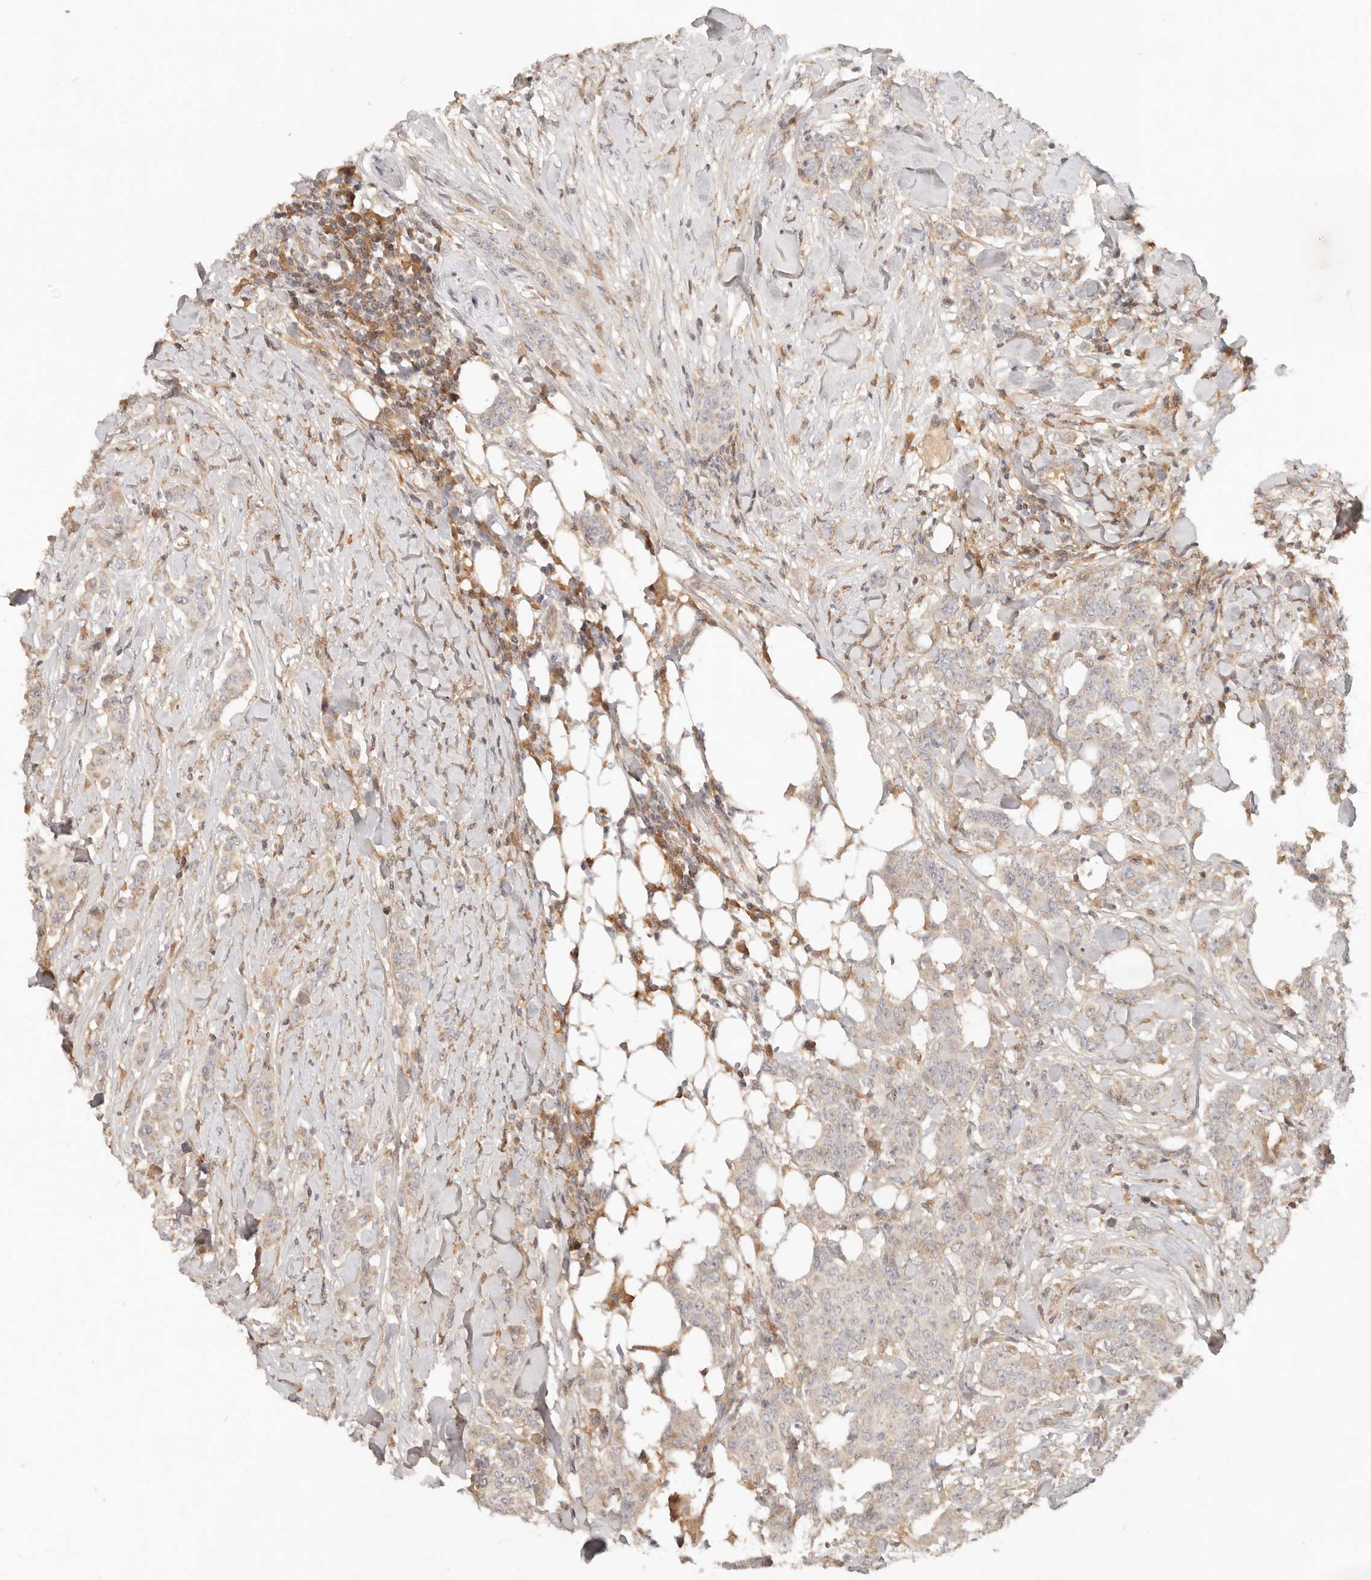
{"staining": {"intensity": "weak", "quantity": "<25%", "location": "cytoplasmic/membranous"}, "tissue": "breast cancer", "cell_type": "Tumor cells", "image_type": "cancer", "snomed": [{"axis": "morphology", "description": "Duct carcinoma"}, {"axis": "topography", "description": "Breast"}], "caption": "Immunohistochemical staining of breast cancer reveals no significant expression in tumor cells. (DAB immunohistochemistry (IHC) with hematoxylin counter stain).", "gene": "NECAP2", "patient": {"sex": "female", "age": 40}}